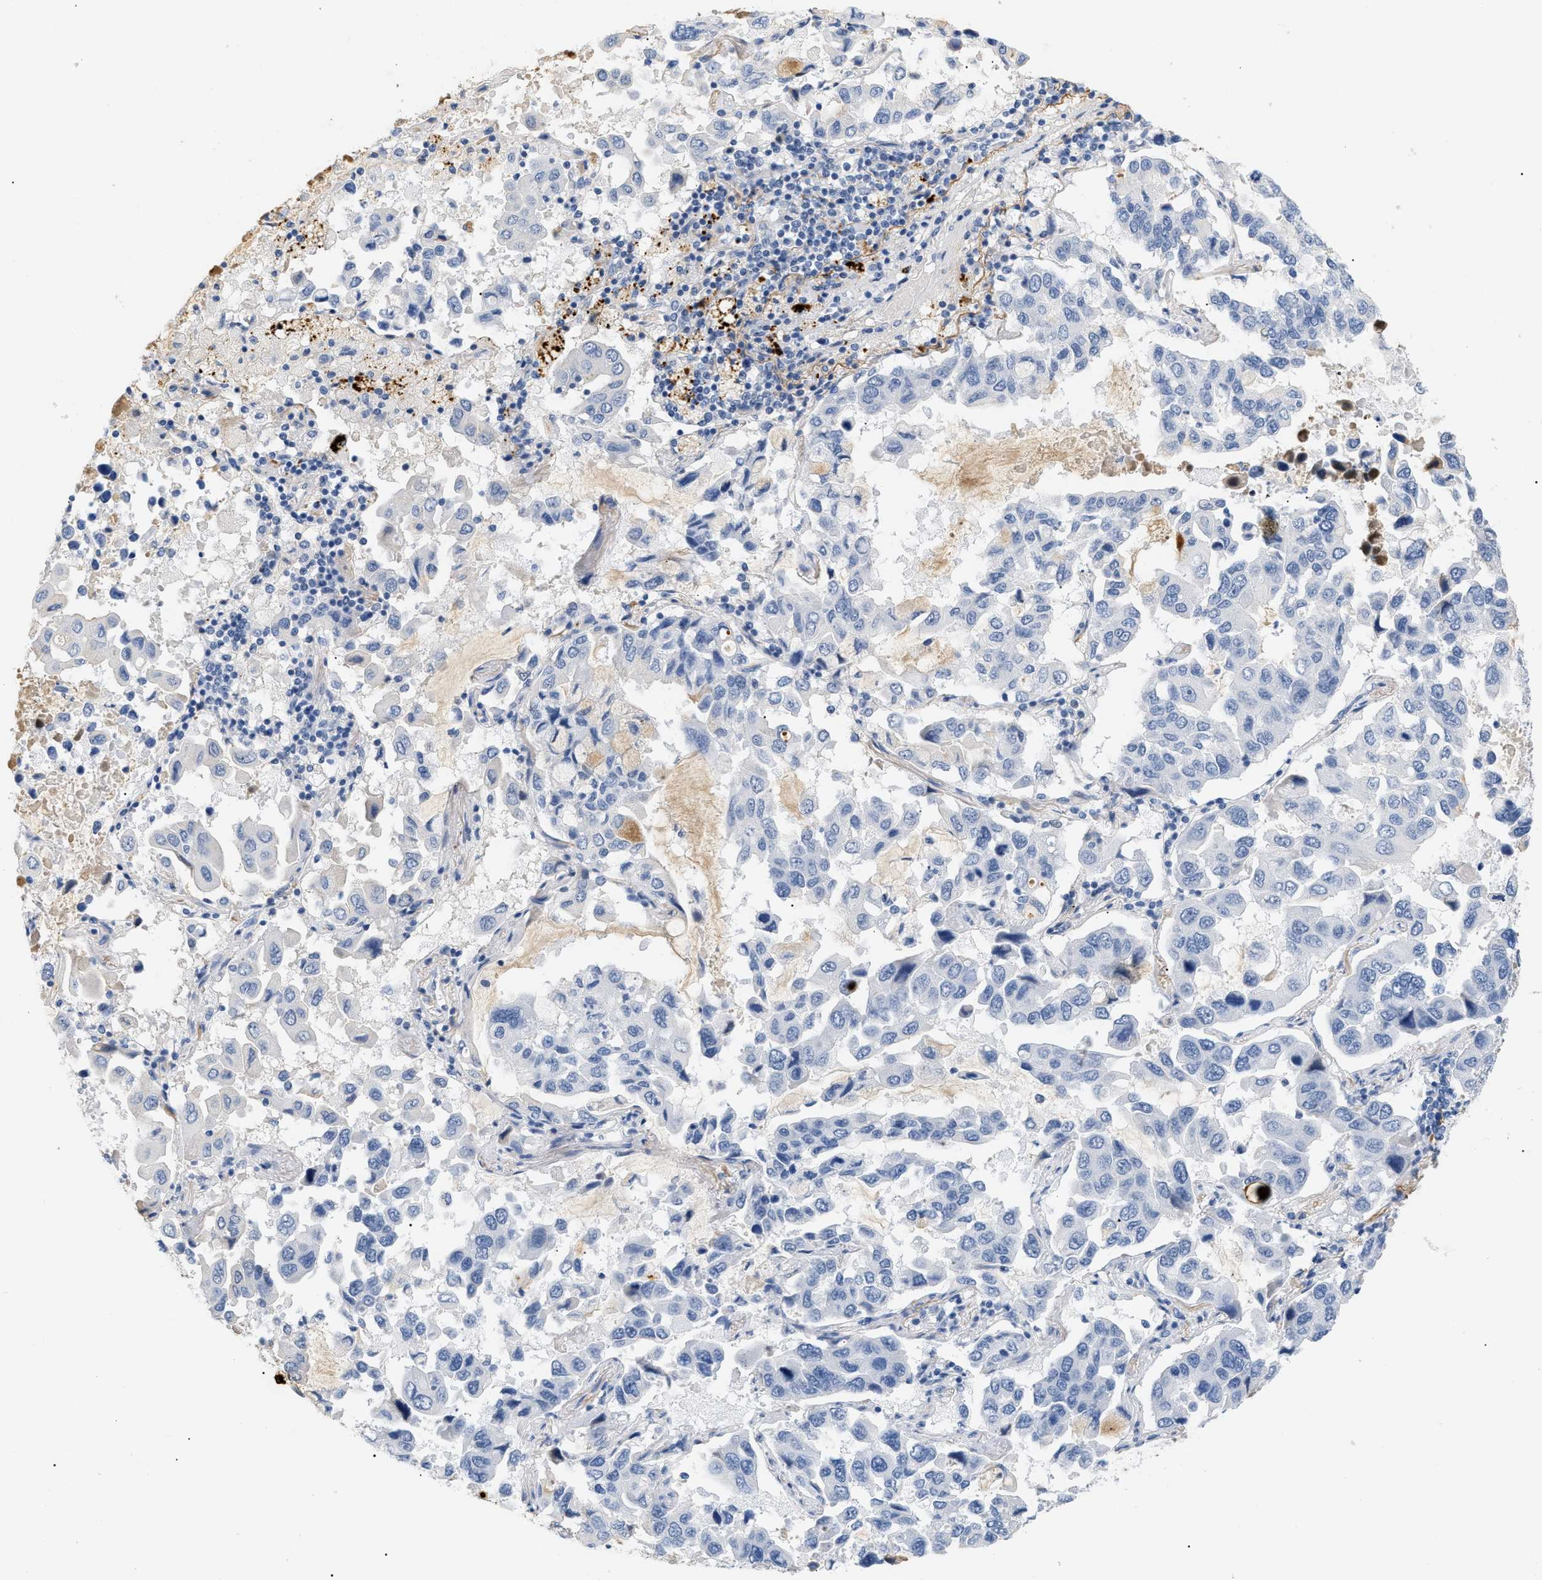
{"staining": {"intensity": "negative", "quantity": "none", "location": "none"}, "tissue": "lung cancer", "cell_type": "Tumor cells", "image_type": "cancer", "snomed": [{"axis": "morphology", "description": "Adenocarcinoma, NOS"}, {"axis": "topography", "description": "Lung"}], "caption": "This photomicrograph is of lung cancer stained with immunohistochemistry (IHC) to label a protein in brown with the nuclei are counter-stained blue. There is no positivity in tumor cells.", "gene": "CFH", "patient": {"sex": "male", "age": 64}}